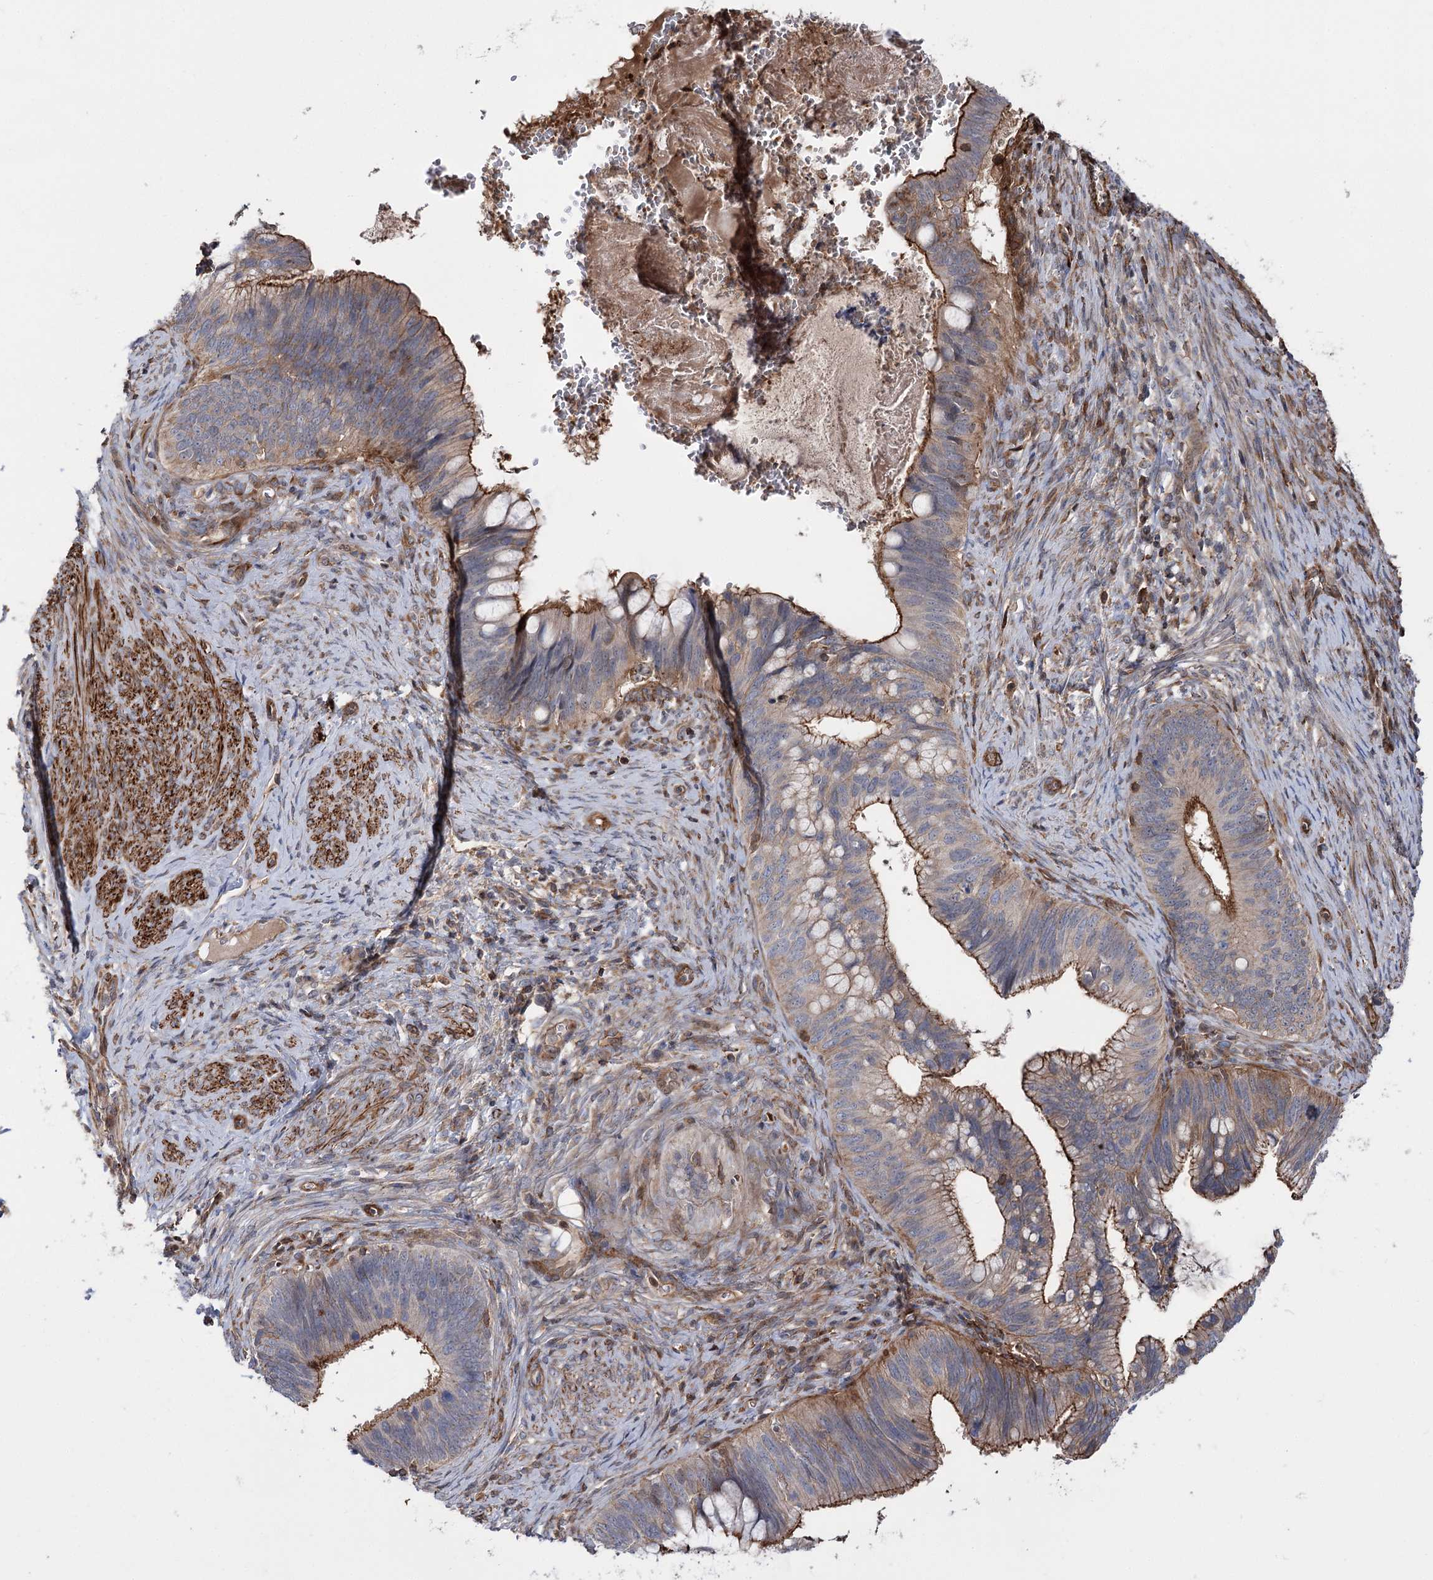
{"staining": {"intensity": "strong", "quantity": "25%-75%", "location": "cytoplasmic/membranous"}, "tissue": "cervical cancer", "cell_type": "Tumor cells", "image_type": "cancer", "snomed": [{"axis": "morphology", "description": "Adenocarcinoma, NOS"}, {"axis": "topography", "description": "Cervix"}], "caption": "This histopathology image reveals cervical cancer (adenocarcinoma) stained with immunohistochemistry to label a protein in brown. The cytoplasmic/membranous of tumor cells show strong positivity for the protein. Nuclei are counter-stained blue.", "gene": "DPP3", "patient": {"sex": "female", "age": 42}}